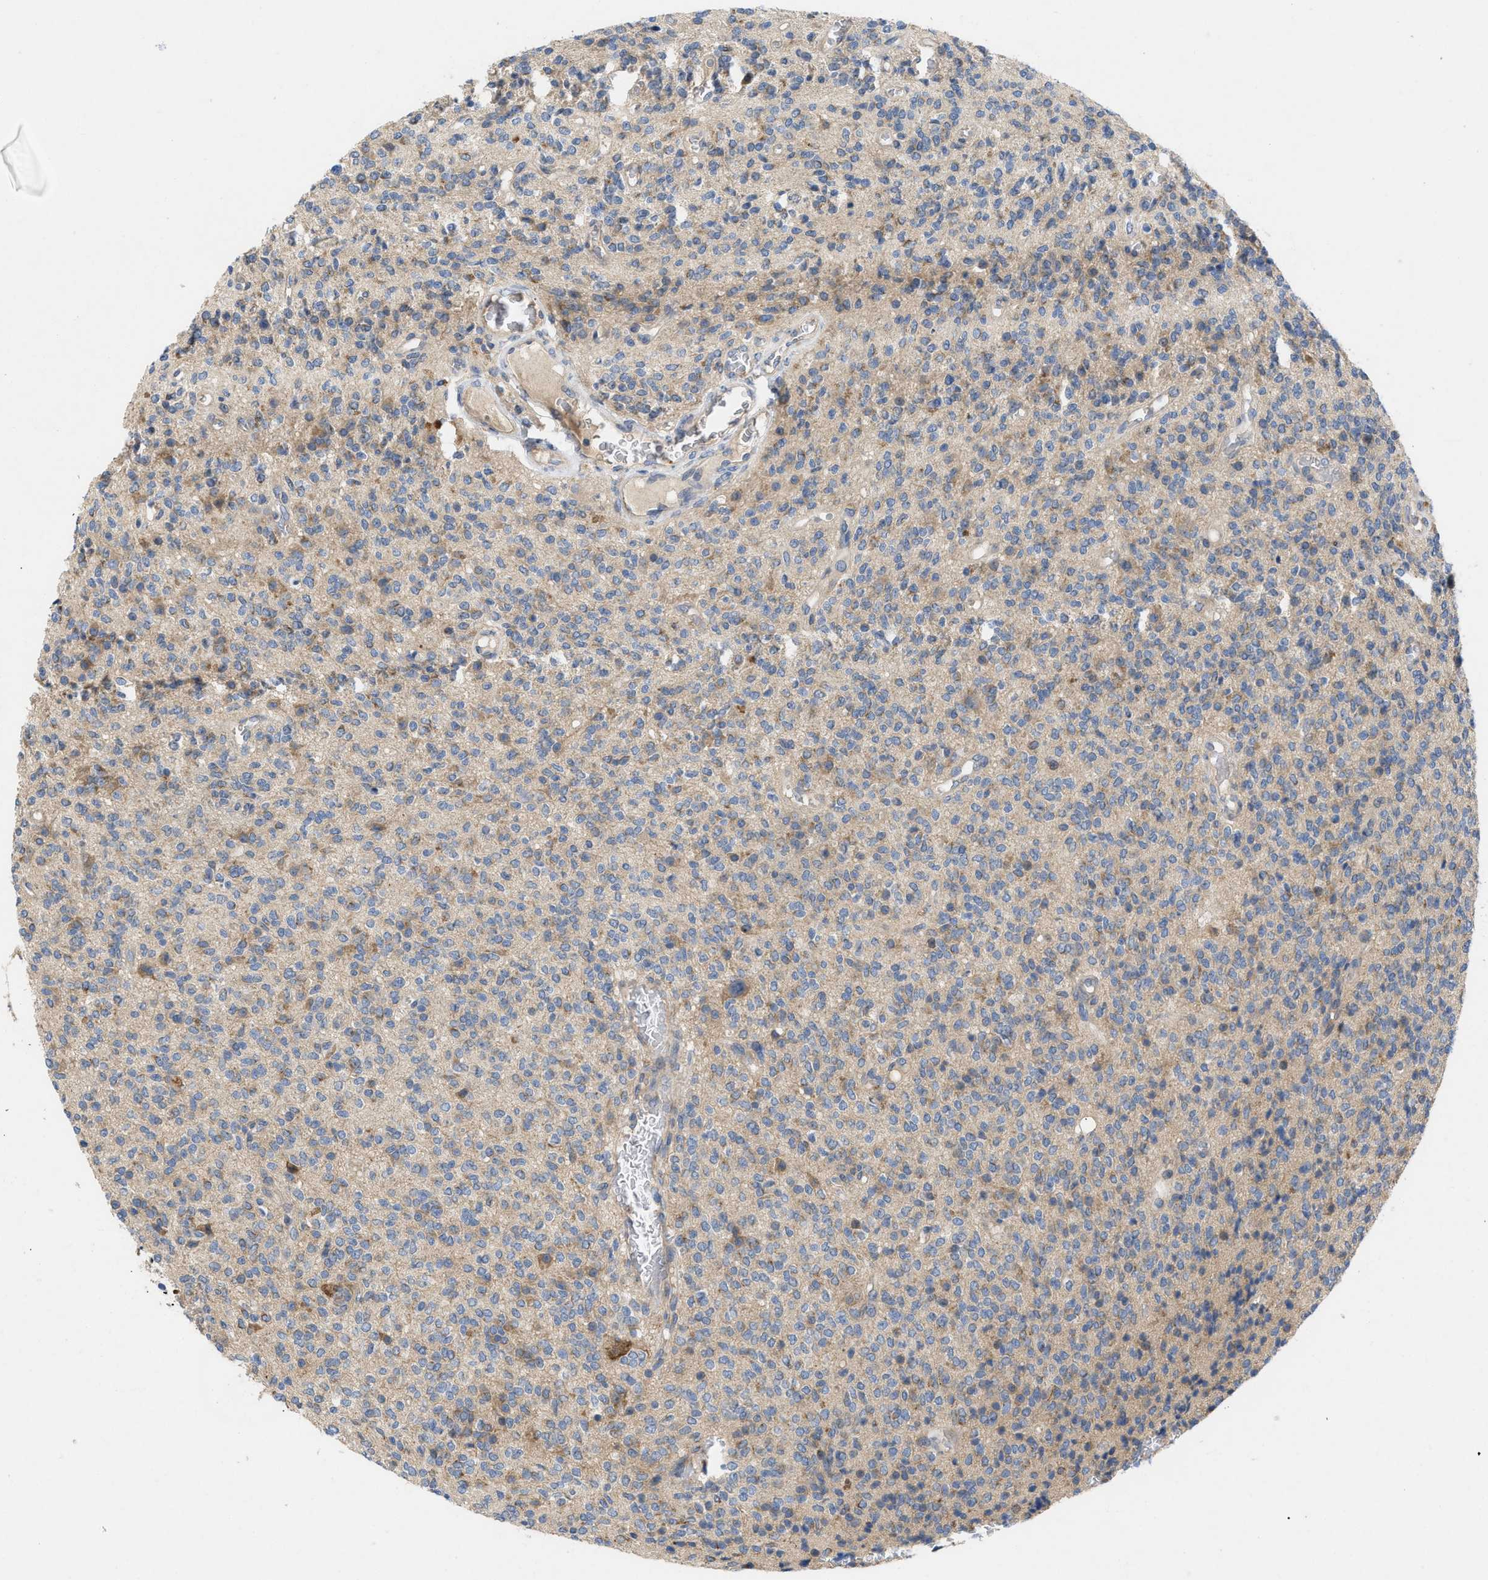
{"staining": {"intensity": "weak", "quantity": "<25%", "location": "cytoplasmic/membranous"}, "tissue": "glioma", "cell_type": "Tumor cells", "image_type": "cancer", "snomed": [{"axis": "morphology", "description": "Glioma, malignant, High grade"}, {"axis": "topography", "description": "Brain"}], "caption": "Photomicrograph shows no significant protein staining in tumor cells of glioma. The staining was performed using DAB (3,3'-diaminobenzidine) to visualize the protein expression in brown, while the nuclei were stained in blue with hematoxylin (Magnification: 20x).", "gene": "TMEM131", "patient": {"sex": "male", "age": 34}}